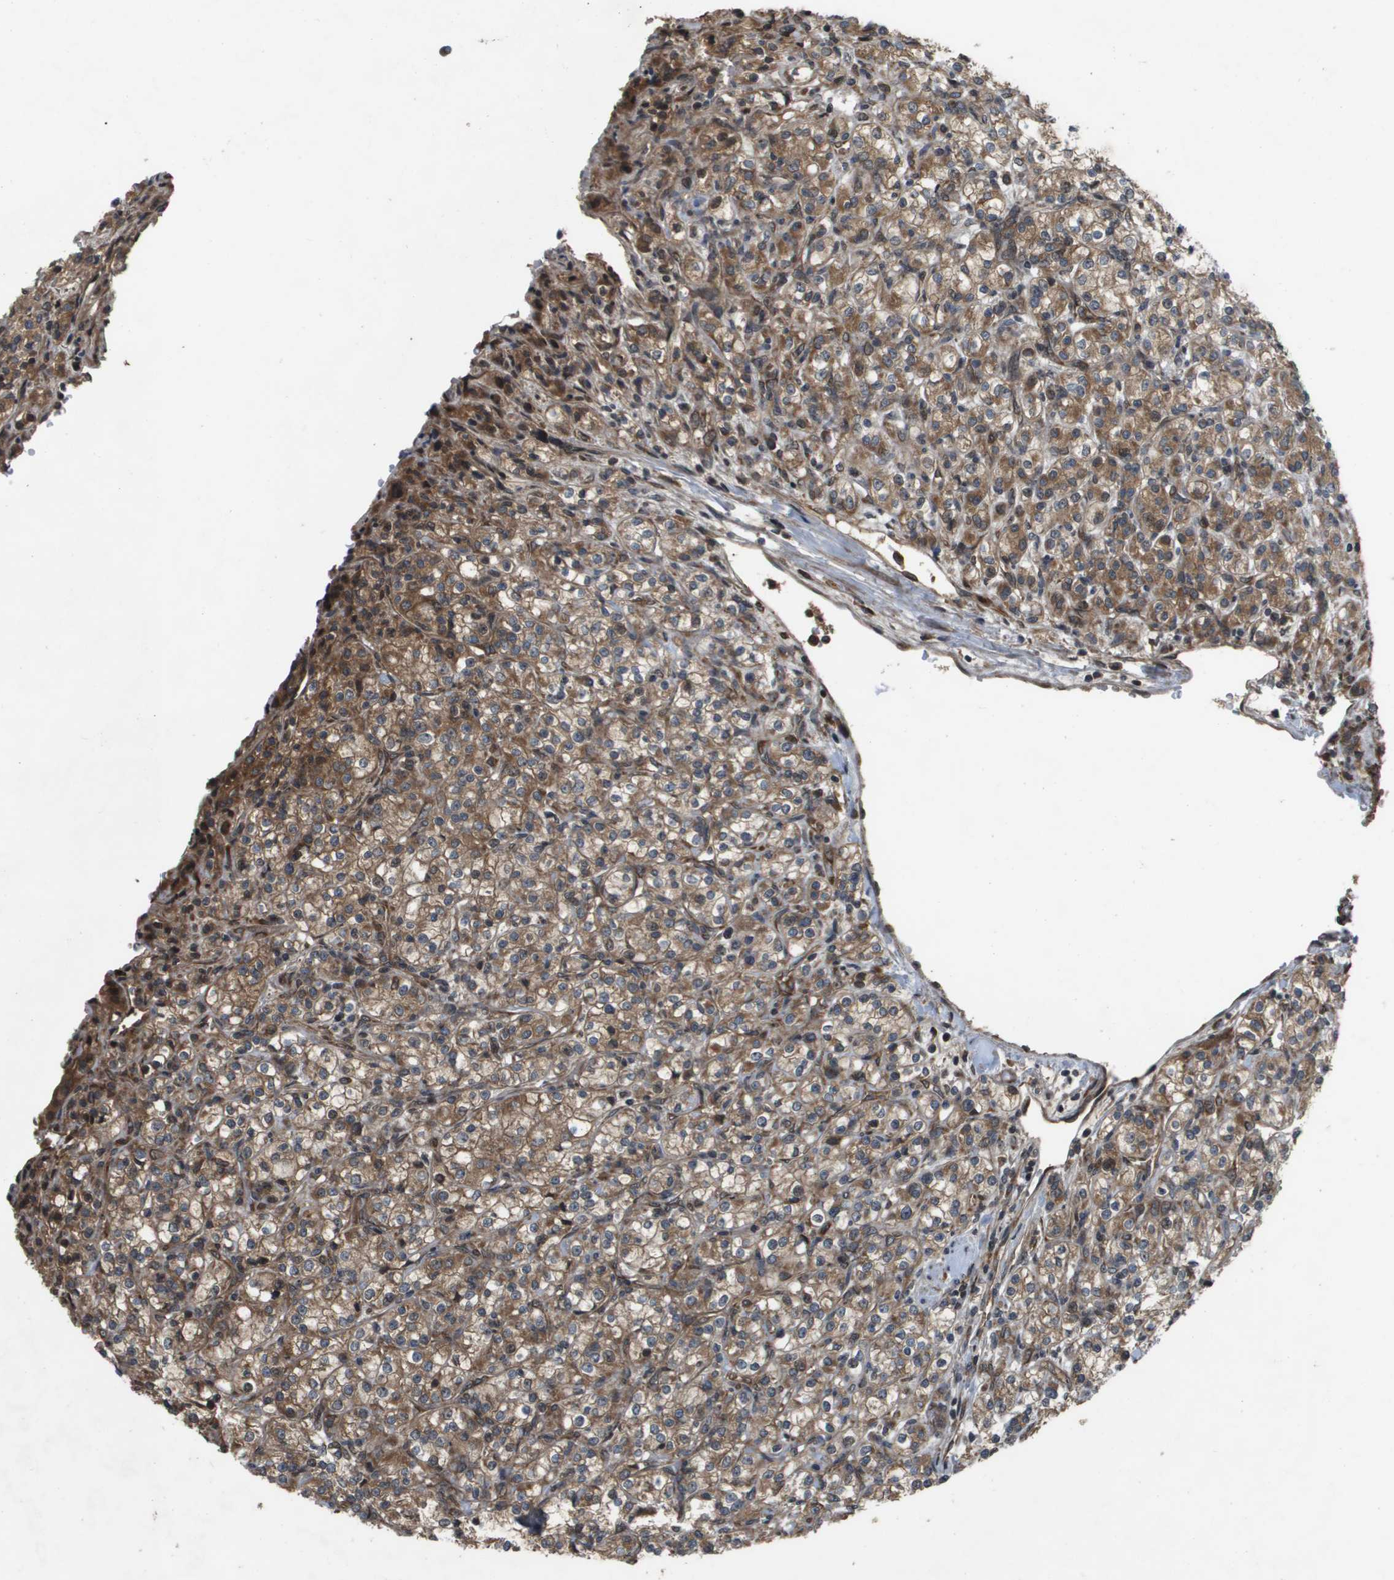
{"staining": {"intensity": "moderate", "quantity": ">75%", "location": "cytoplasmic/membranous"}, "tissue": "renal cancer", "cell_type": "Tumor cells", "image_type": "cancer", "snomed": [{"axis": "morphology", "description": "Adenocarcinoma, NOS"}, {"axis": "topography", "description": "Kidney"}], "caption": "Moderate cytoplasmic/membranous protein positivity is identified in approximately >75% of tumor cells in renal cancer.", "gene": "SPTLC1", "patient": {"sex": "male", "age": 77}}